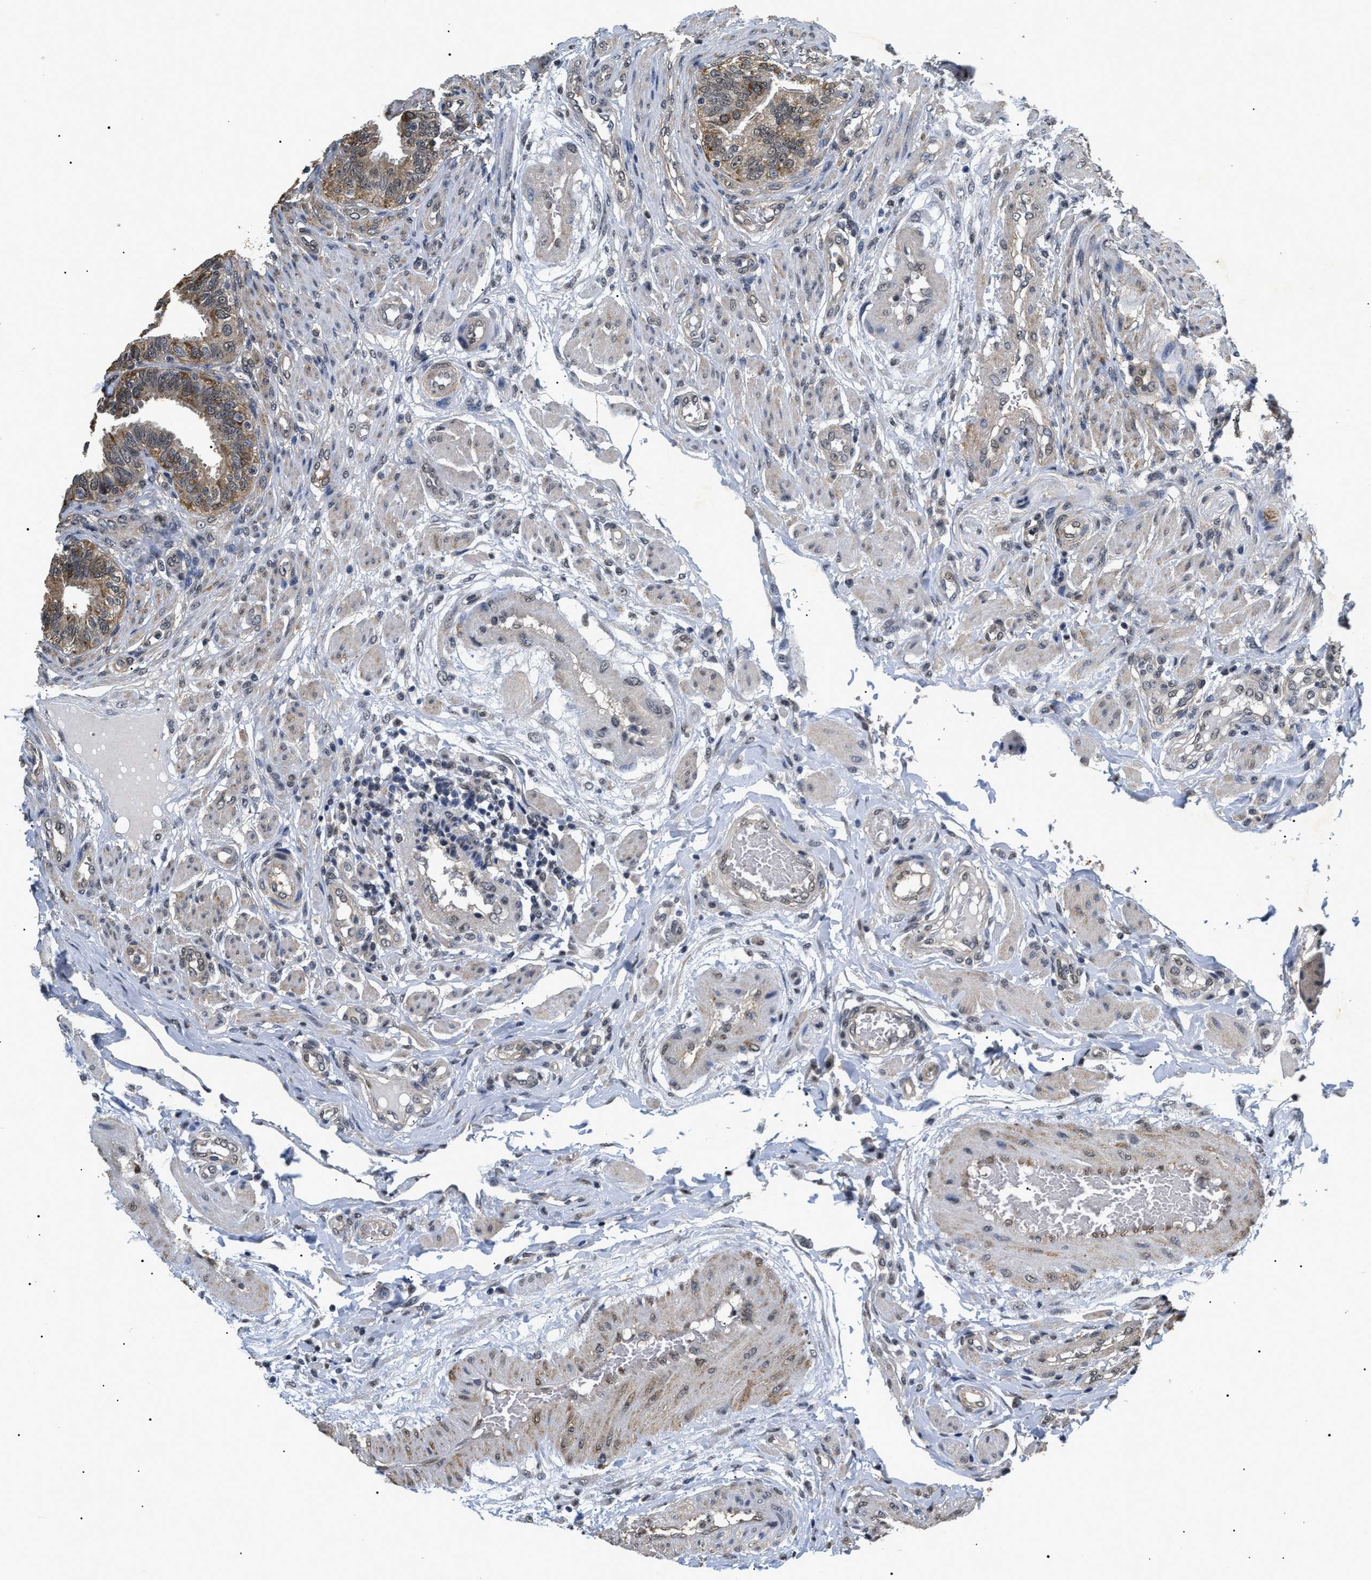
{"staining": {"intensity": "weak", "quantity": ">75%", "location": "cytoplasmic/membranous,nuclear"}, "tissue": "fallopian tube", "cell_type": "Glandular cells", "image_type": "normal", "snomed": [{"axis": "morphology", "description": "Normal tissue, NOS"}, {"axis": "topography", "description": "Fallopian tube"}, {"axis": "topography", "description": "Placenta"}], "caption": "This is an image of immunohistochemistry (IHC) staining of benign fallopian tube, which shows weak expression in the cytoplasmic/membranous,nuclear of glandular cells.", "gene": "ANP32E", "patient": {"sex": "female", "age": 34}}